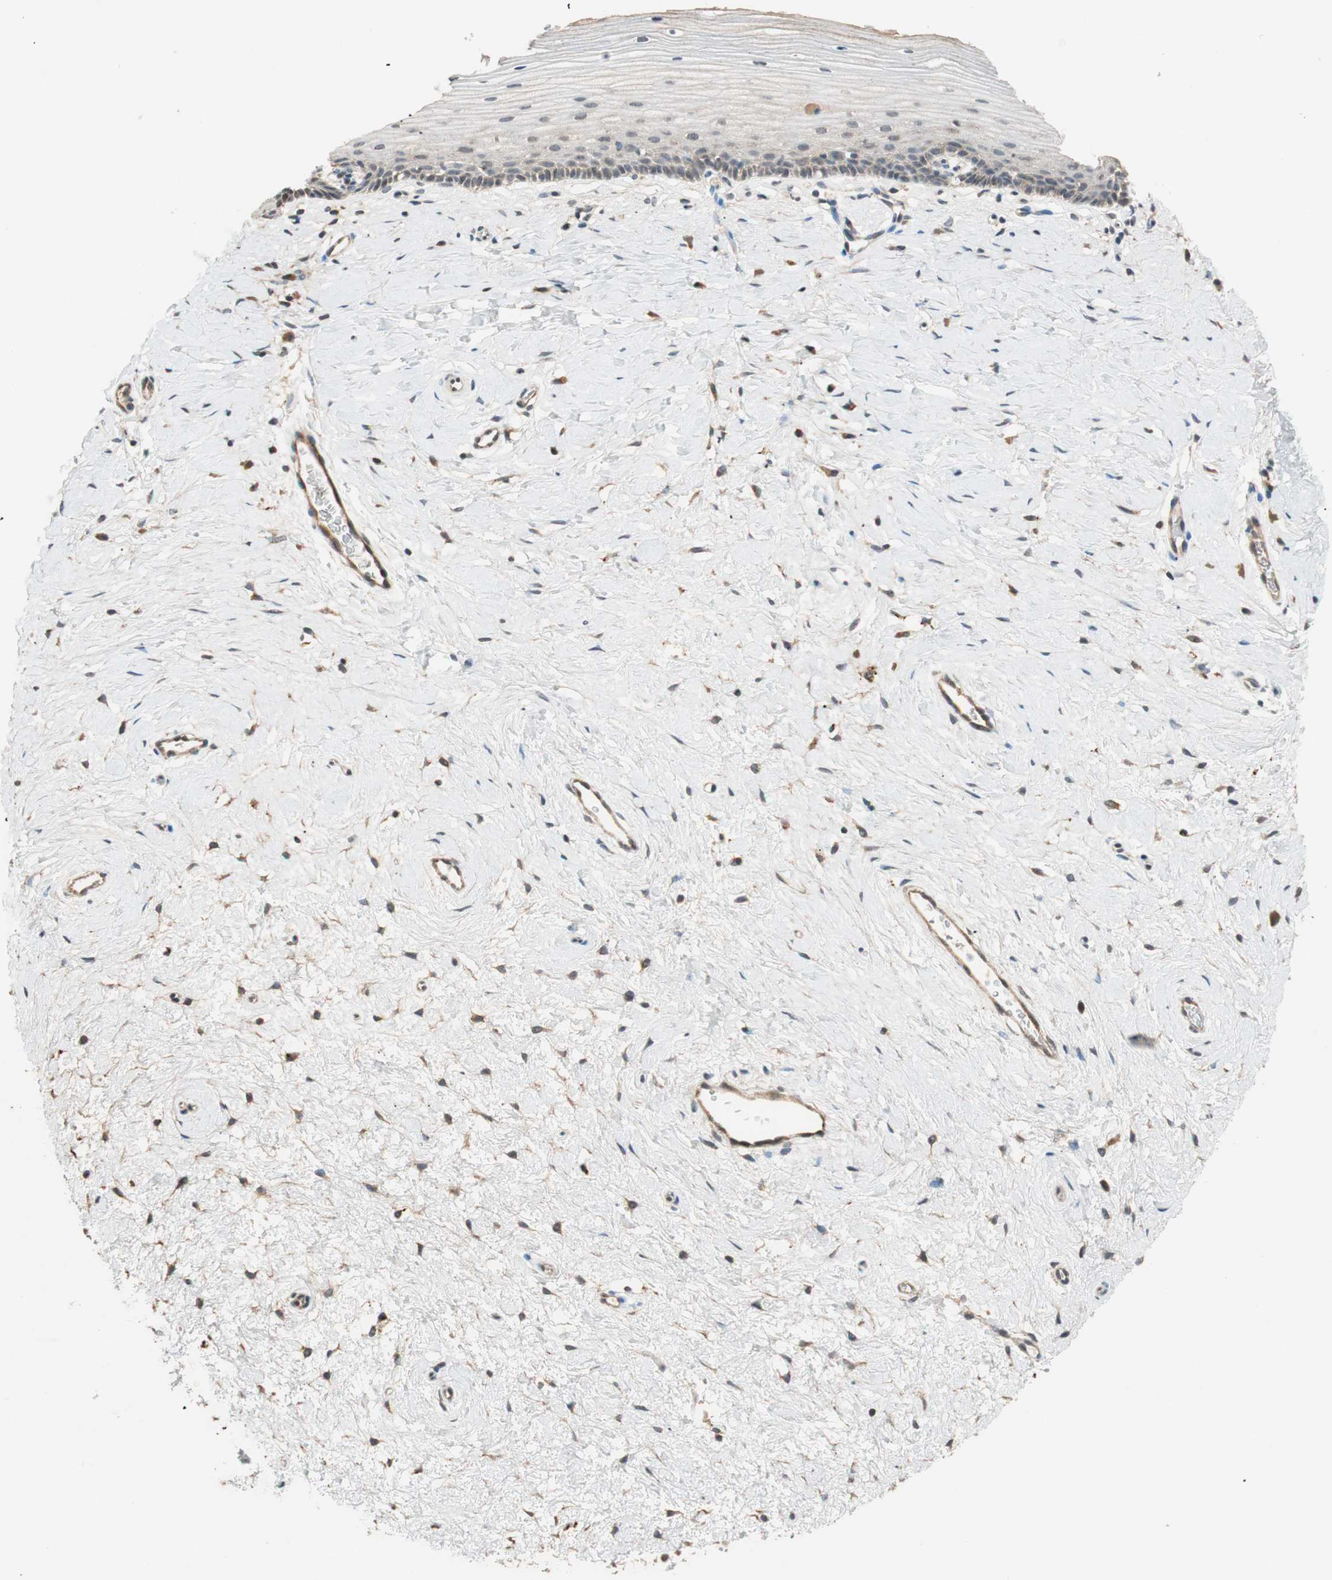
{"staining": {"intensity": "moderate", "quantity": "25%-75%", "location": "cytoplasmic/membranous"}, "tissue": "cervix", "cell_type": "Glandular cells", "image_type": "normal", "snomed": [{"axis": "morphology", "description": "Normal tissue, NOS"}, {"axis": "topography", "description": "Cervix"}], "caption": "Immunohistochemistry (DAB (3,3'-diaminobenzidine)) staining of unremarkable human cervix displays moderate cytoplasmic/membranous protein expression in approximately 25%-75% of glandular cells. The protein is shown in brown color, while the nuclei are stained blue.", "gene": "GLB1", "patient": {"sex": "female", "age": 39}}